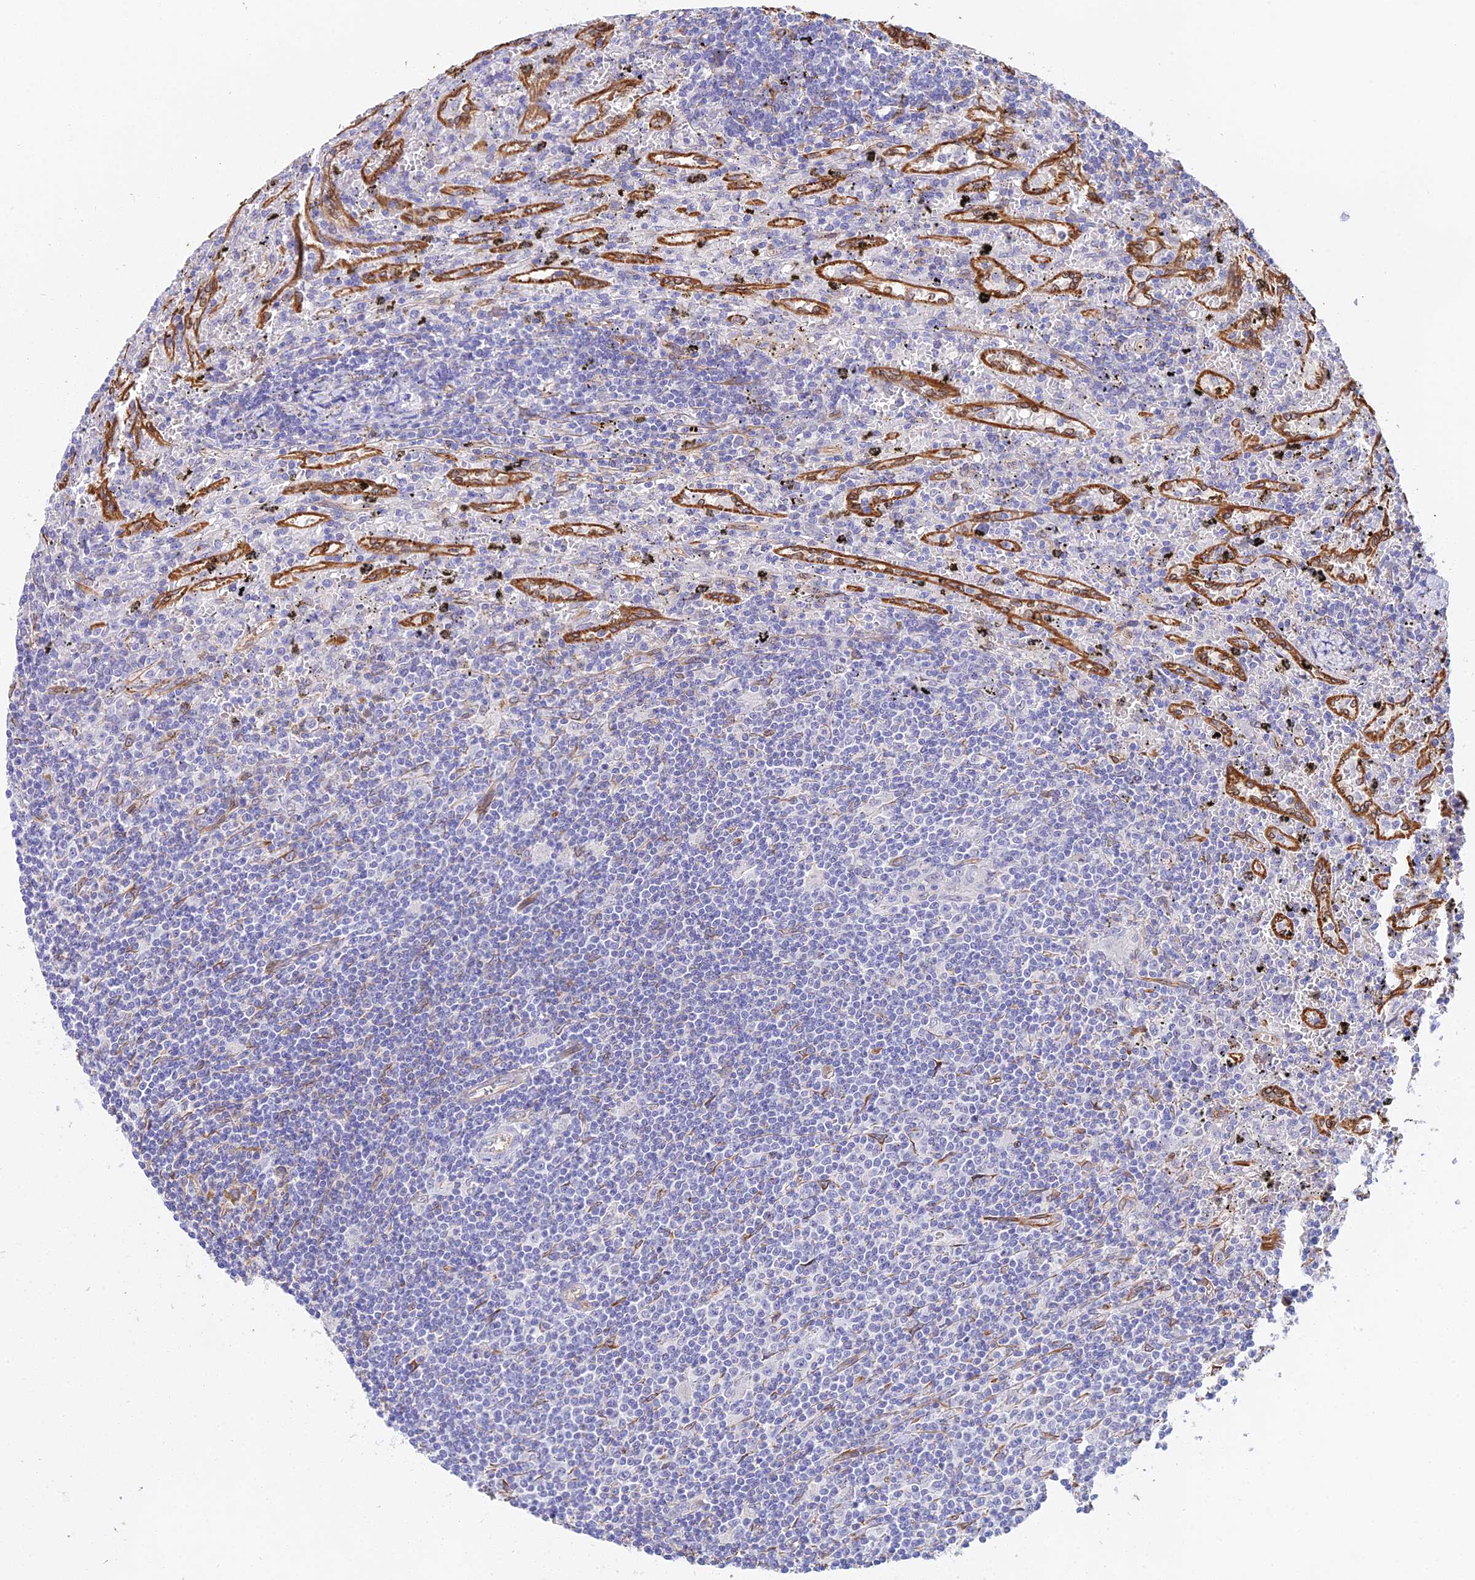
{"staining": {"intensity": "negative", "quantity": "none", "location": "none"}, "tissue": "lymphoma", "cell_type": "Tumor cells", "image_type": "cancer", "snomed": [{"axis": "morphology", "description": "Malignant lymphoma, non-Hodgkin's type, Low grade"}, {"axis": "topography", "description": "Spleen"}], "caption": "Histopathology image shows no protein positivity in tumor cells of malignant lymphoma, non-Hodgkin's type (low-grade) tissue. The staining is performed using DAB (3,3'-diaminobenzidine) brown chromogen with nuclei counter-stained in using hematoxylin.", "gene": "MXRA7", "patient": {"sex": "male", "age": 76}}